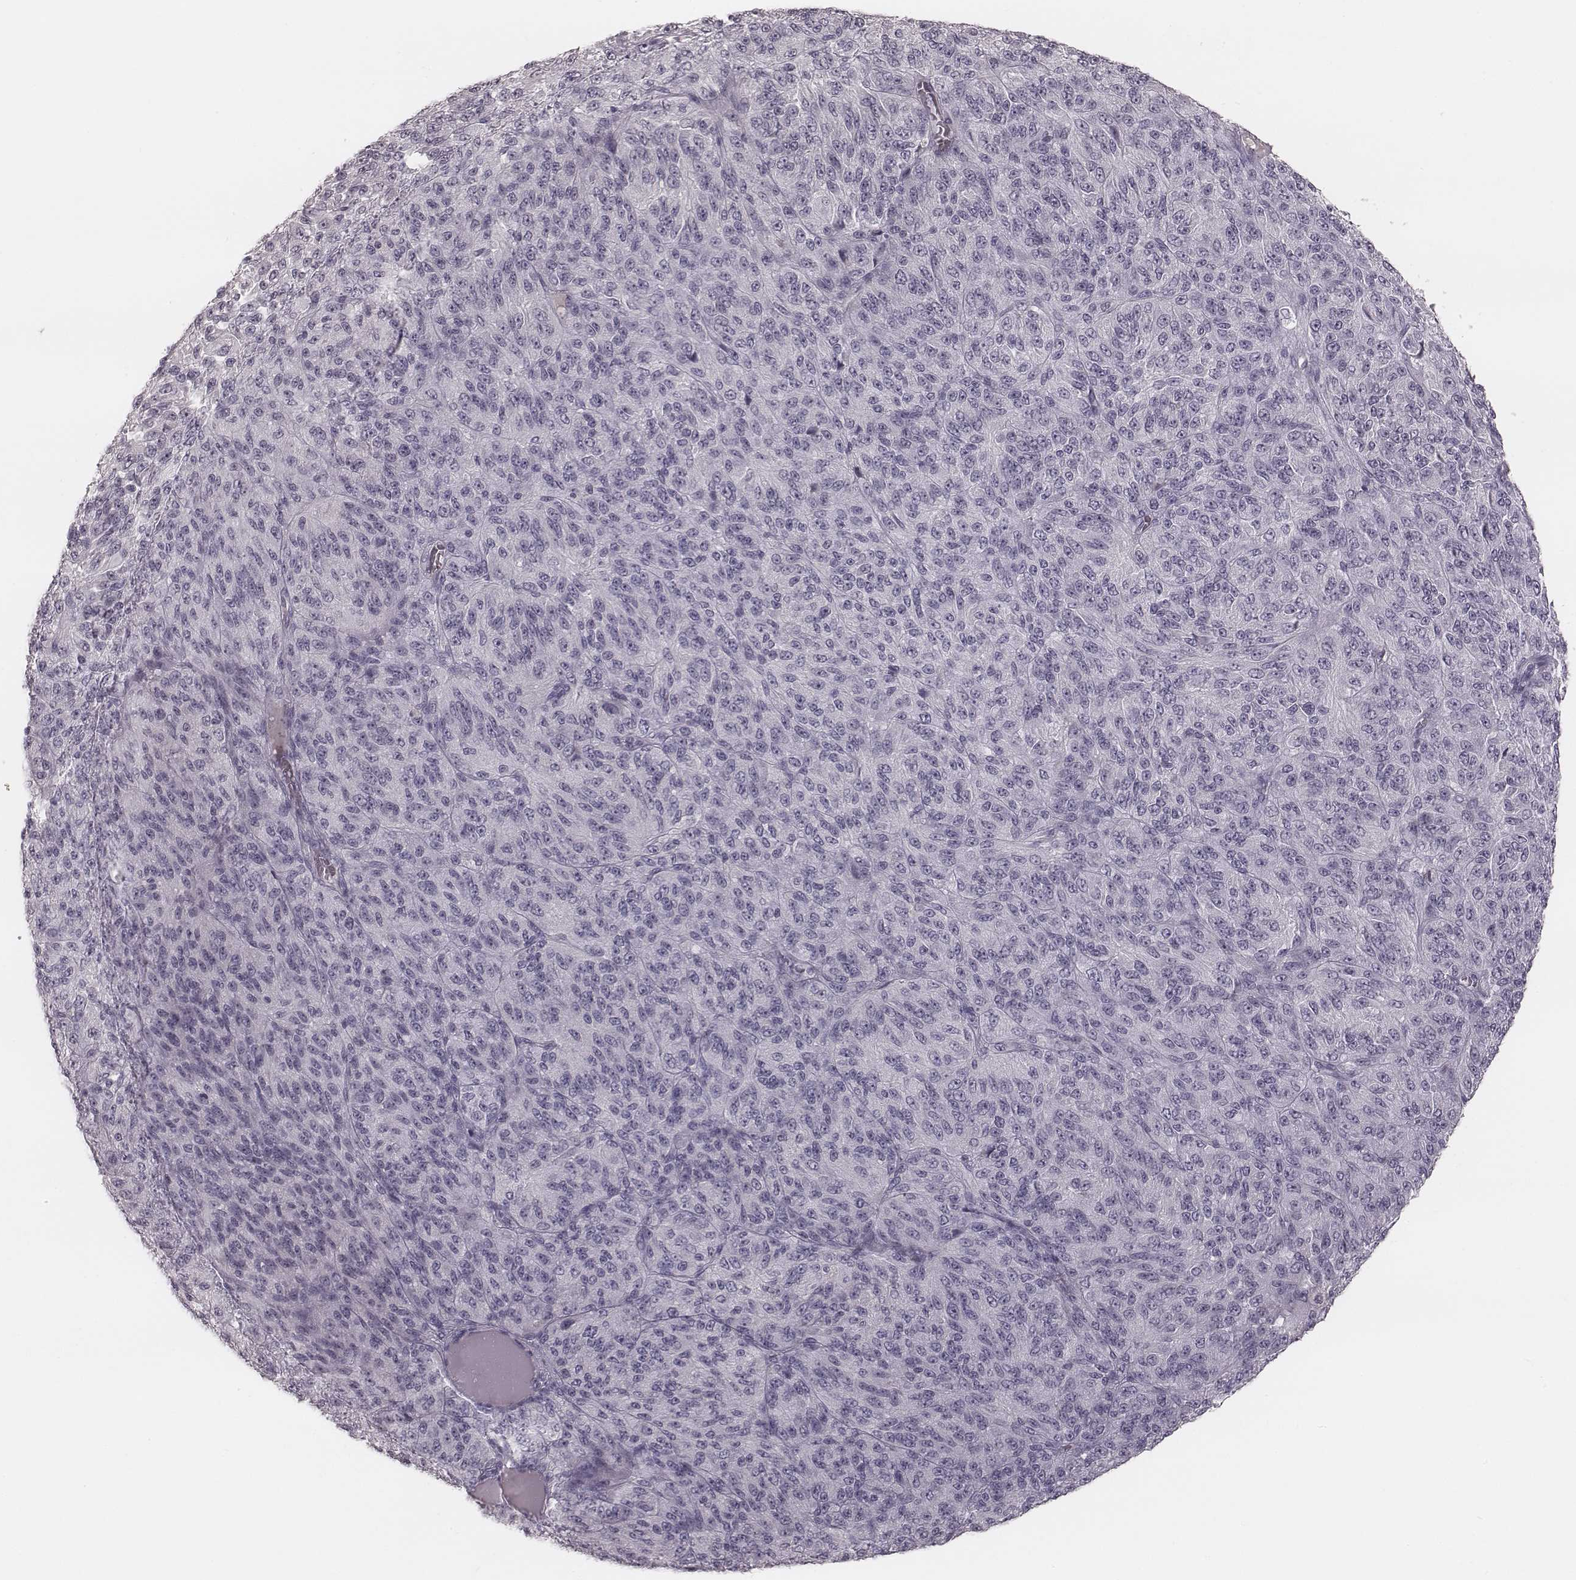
{"staining": {"intensity": "negative", "quantity": "none", "location": "none"}, "tissue": "melanoma", "cell_type": "Tumor cells", "image_type": "cancer", "snomed": [{"axis": "morphology", "description": "Malignant melanoma, Metastatic site"}, {"axis": "topography", "description": "Brain"}], "caption": "Immunohistochemical staining of human melanoma exhibits no significant staining in tumor cells.", "gene": "SMIM24", "patient": {"sex": "female", "age": 56}}